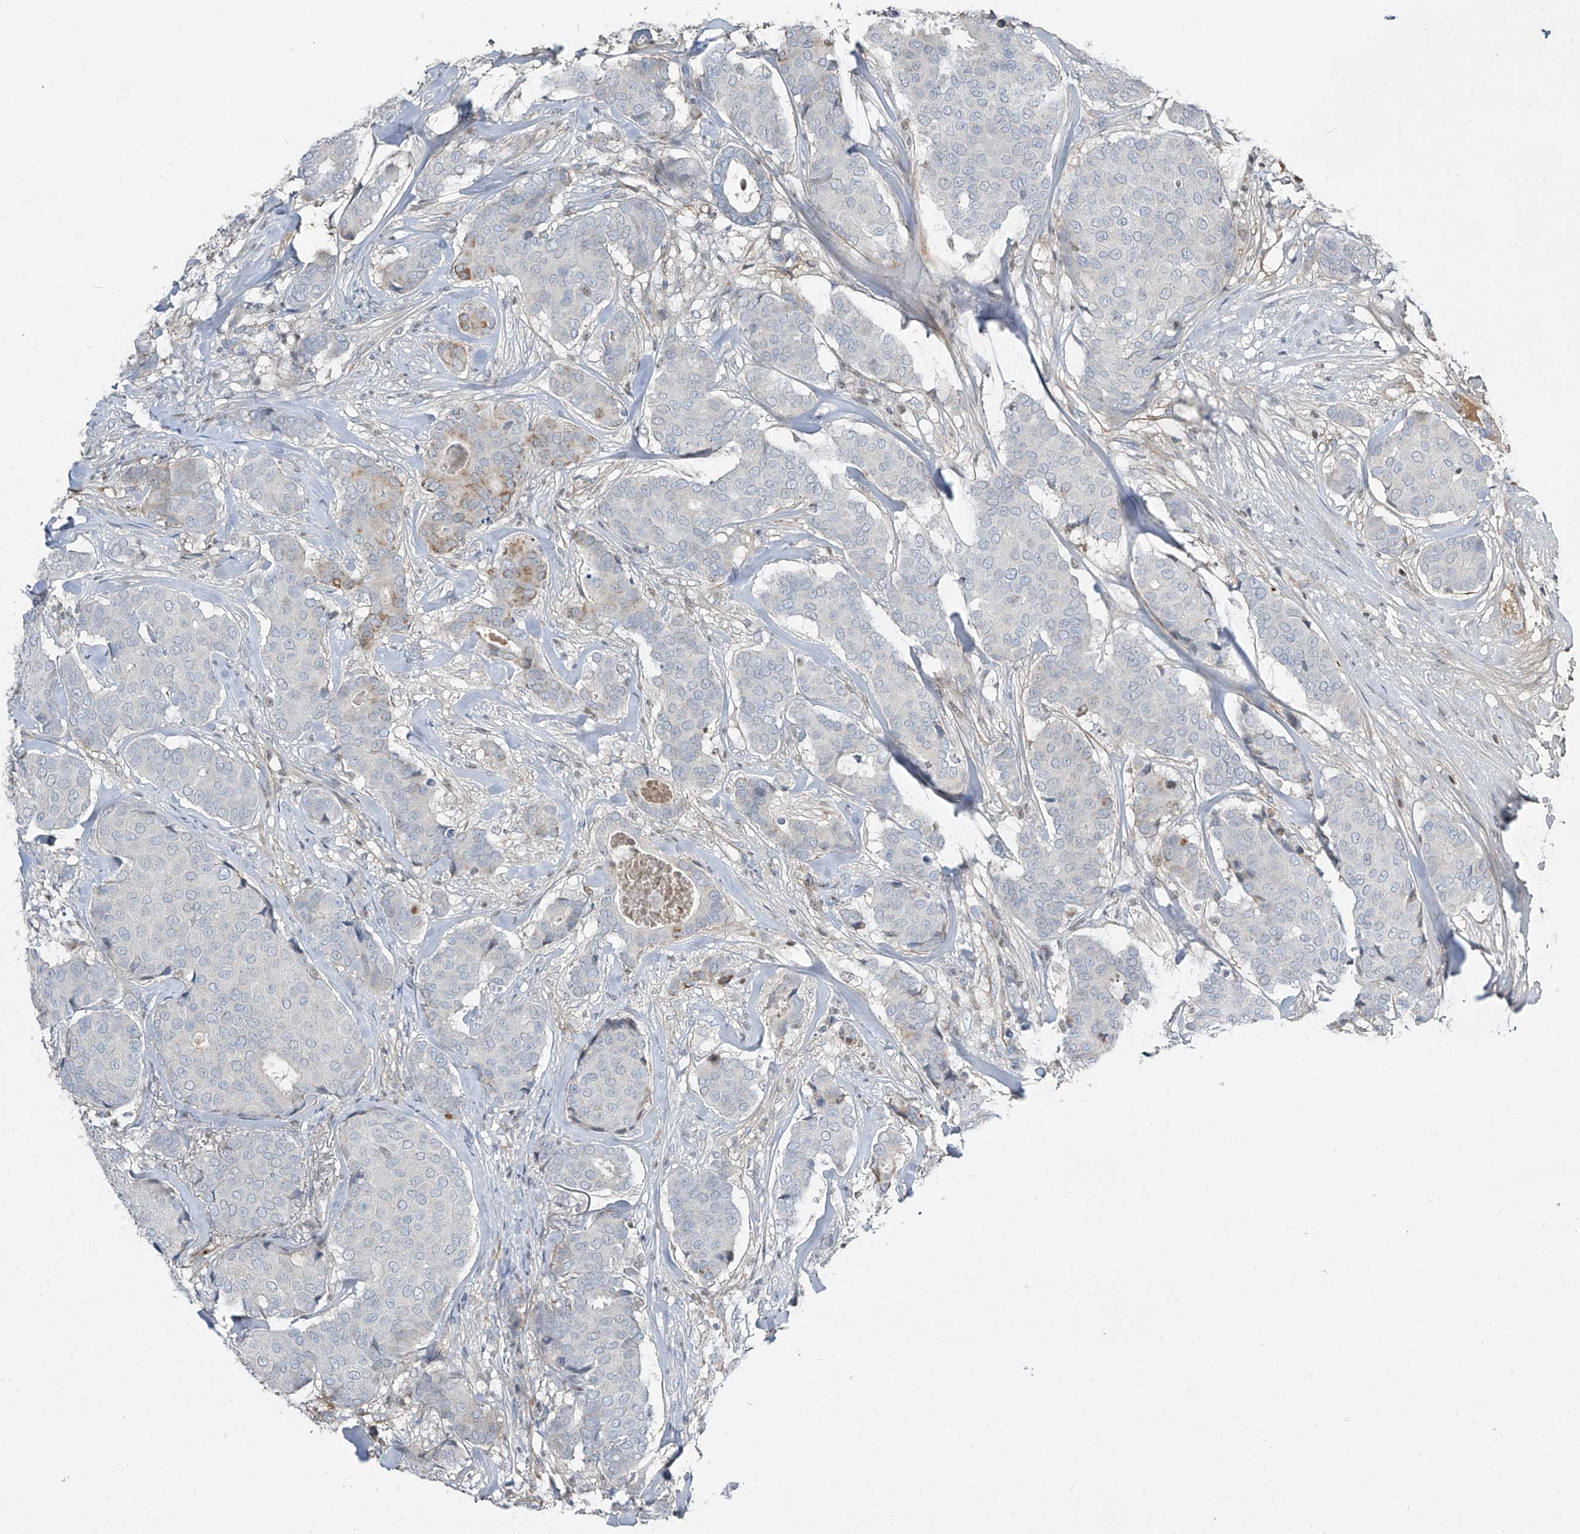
{"staining": {"intensity": "negative", "quantity": "none", "location": "none"}, "tissue": "breast cancer", "cell_type": "Tumor cells", "image_type": "cancer", "snomed": [{"axis": "morphology", "description": "Duct carcinoma"}, {"axis": "topography", "description": "Breast"}], "caption": "Breast intraductal carcinoma was stained to show a protein in brown. There is no significant positivity in tumor cells.", "gene": "HOXA3", "patient": {"sex": "female", "age": 75}}